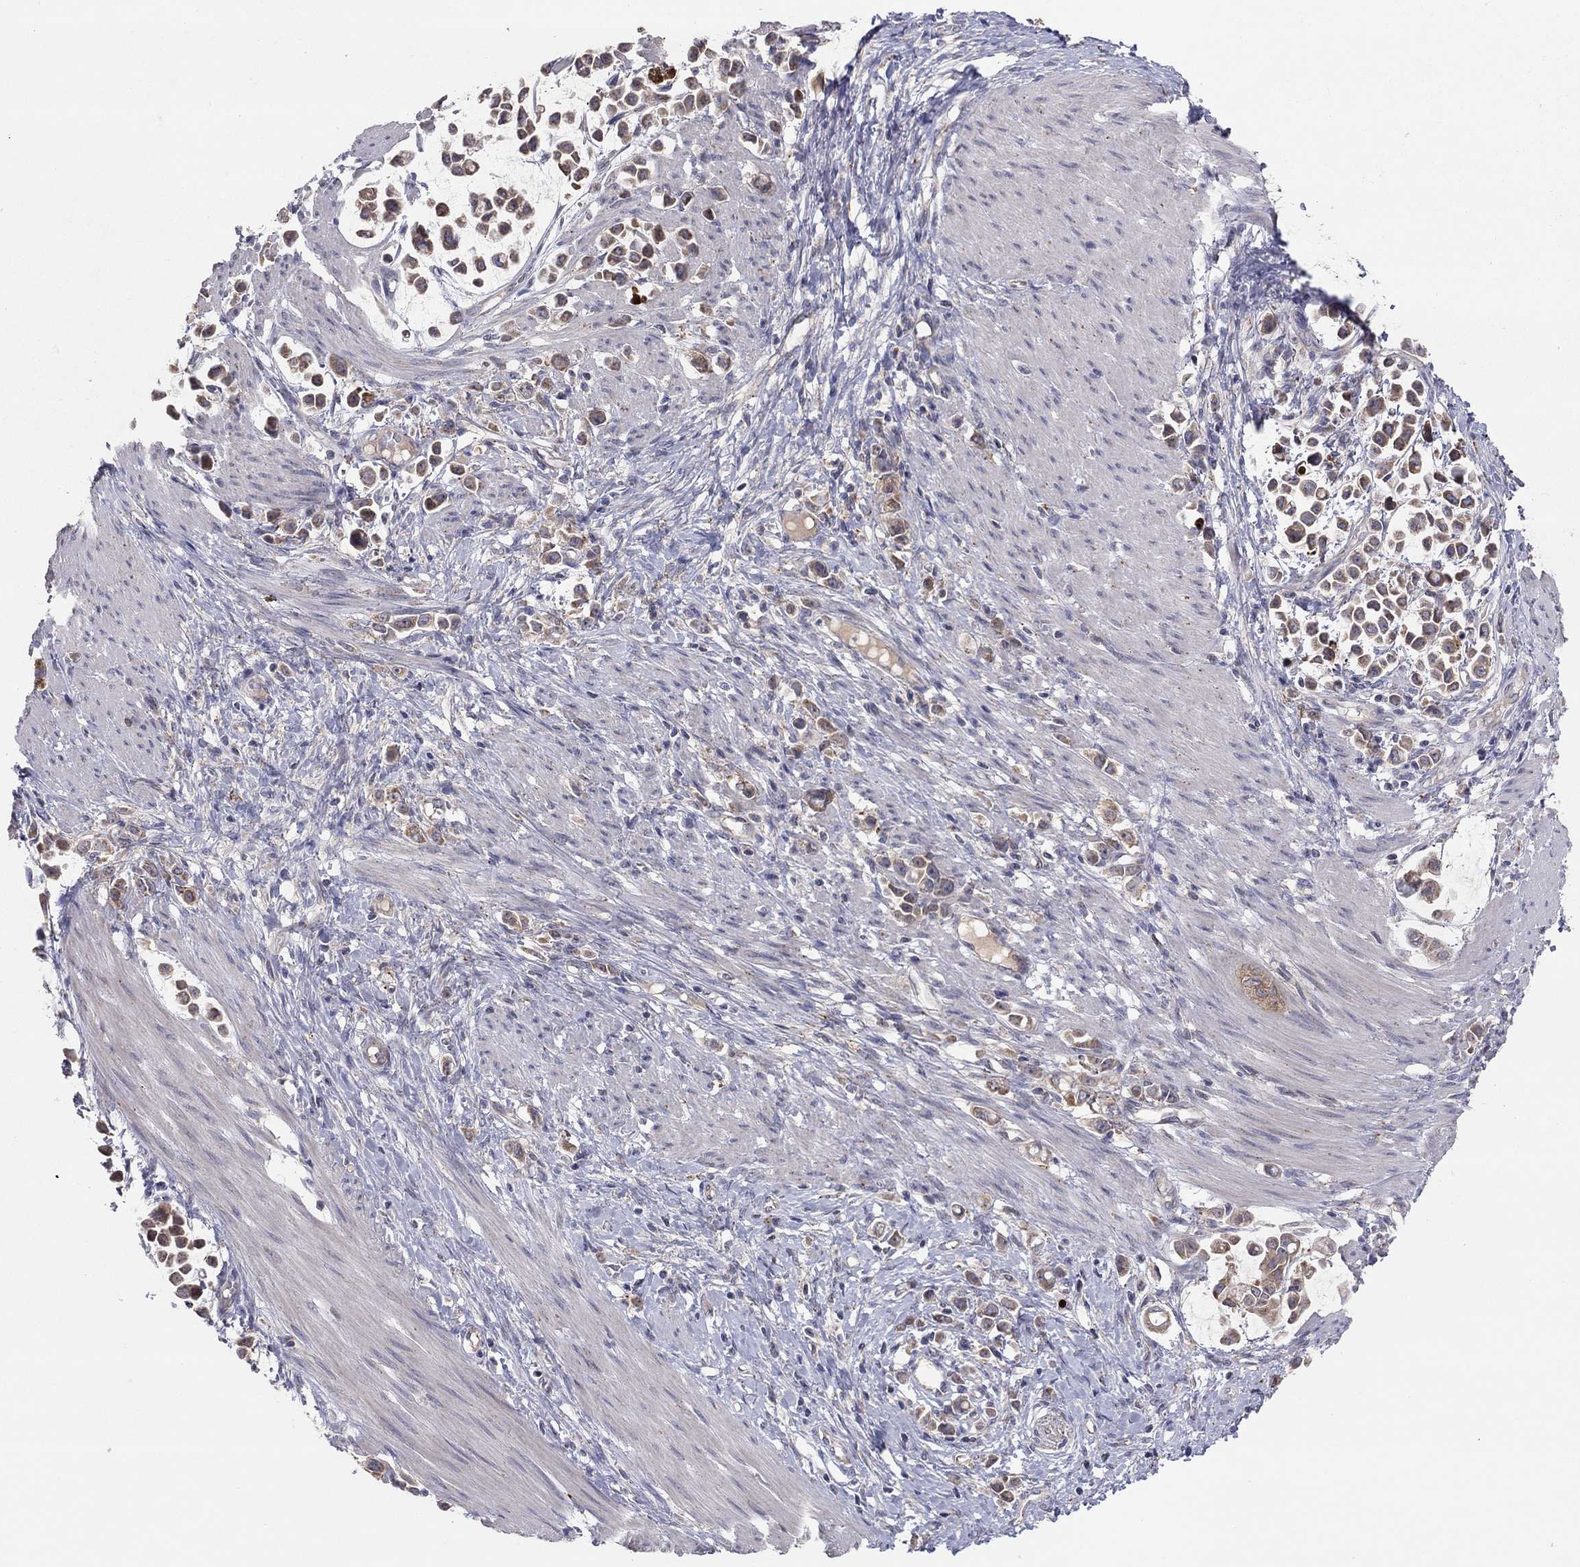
{"staining": {"intensity": "moderate", "quantity": "25%-75%", "location": "cytoplasmic/membranous"}, "tissue": "stomach cancer", "cell_type": "Tumor cells", "image_type": "cancer", "snomed": [{"axis": "morphology", "description": "Adenocarcinoma, NOS"}, {"axis": "topography", "description": "Stomach"}], "caption": "There is medium levels of moderate cytoplasmic/membranous positivity in tumor cells of stomach cancer (adenocarcinoma), as demonstrated by immunohistochemical staining (brown color).", "gene": "CRACDL", "patient": {"sex": "male", "age": 82}}